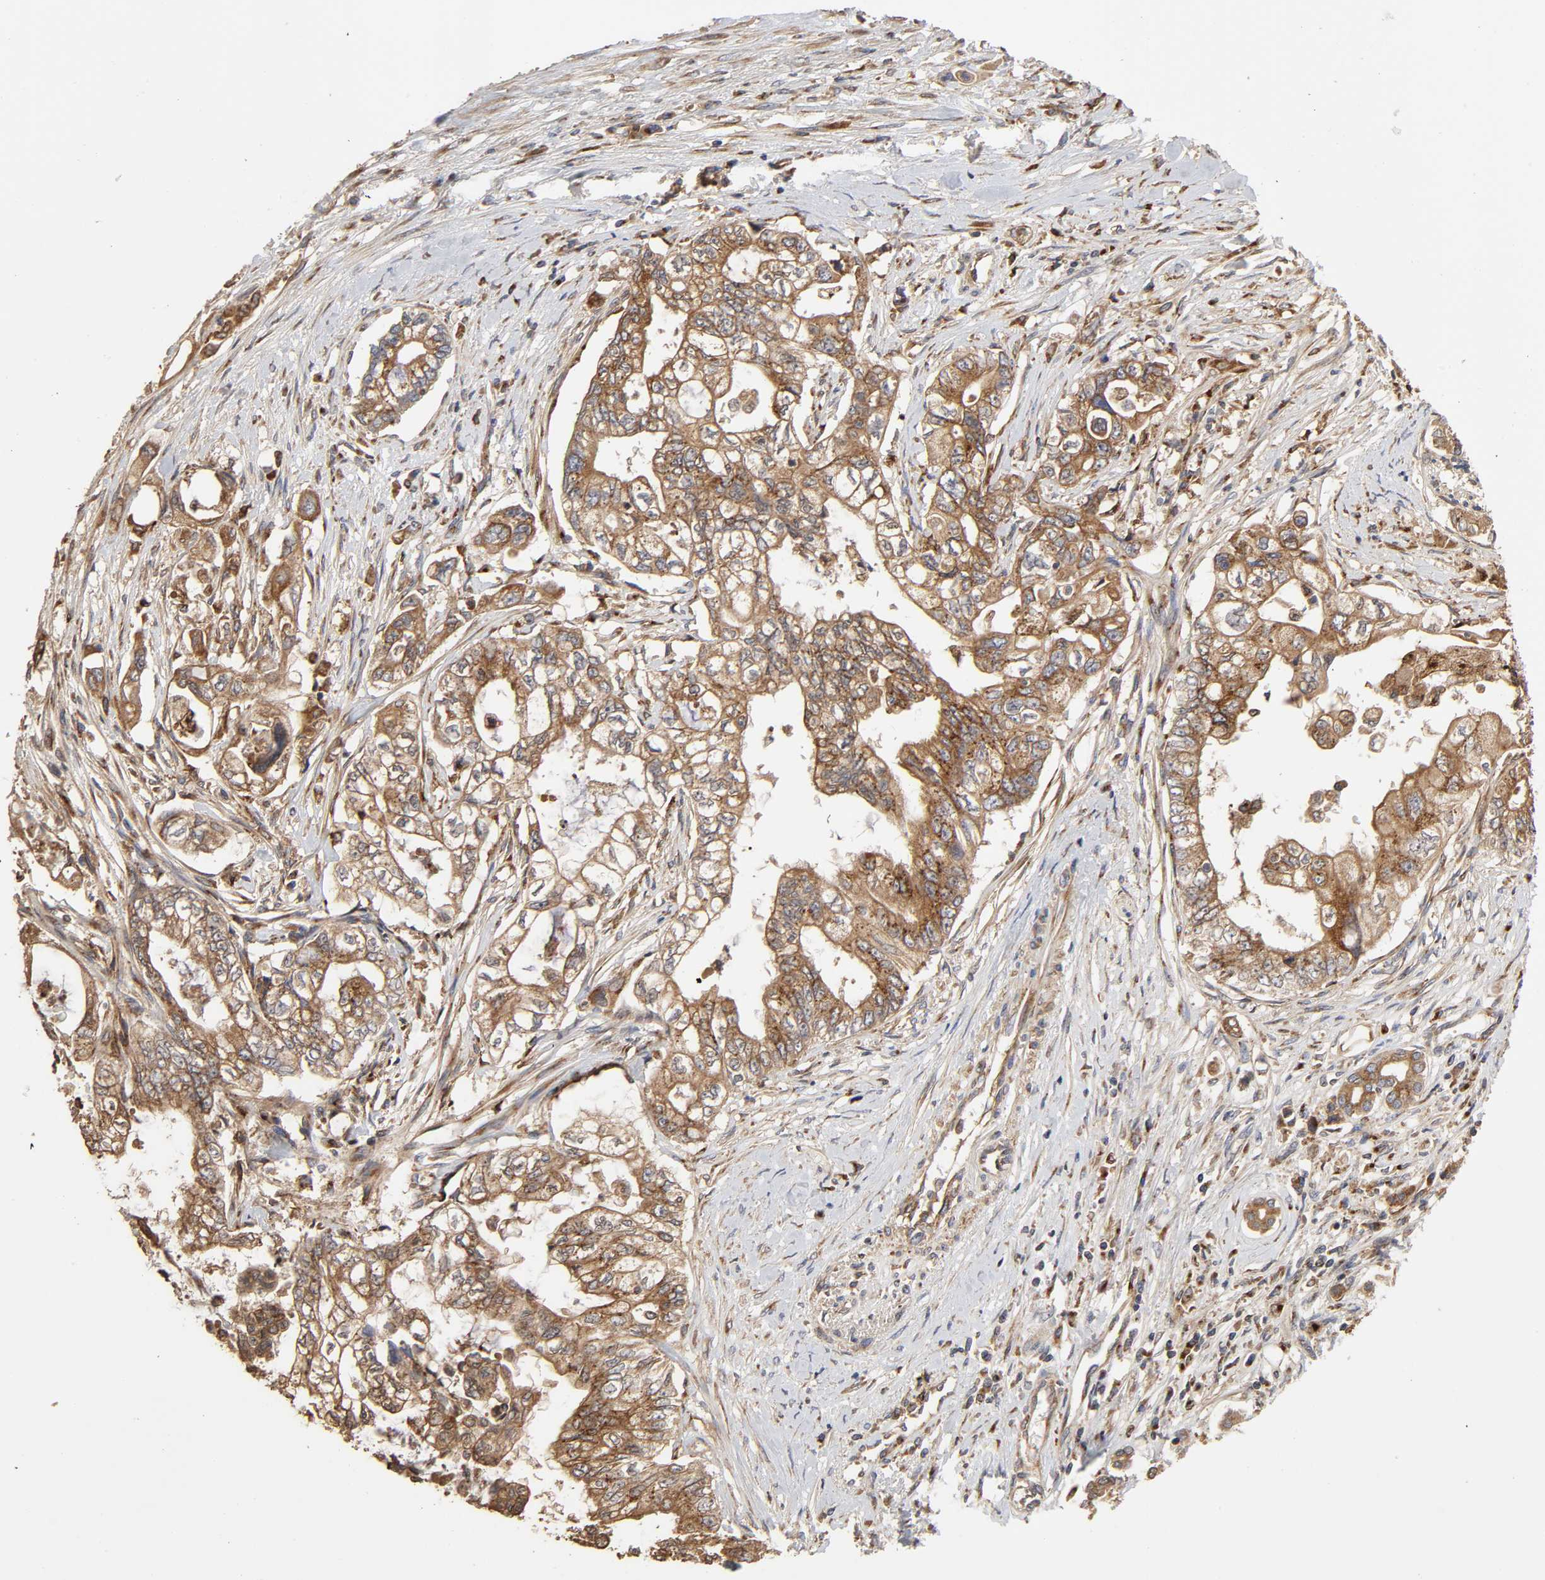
{"staining": {"intensity": "moderate", "quantity": ">75%", "location": "cytoplasmic/membranous"}, "tissue": "pancreatic cancer", "cell_type": "Tumor cells", "image_type": "cancer", "snomed": [{"axis": "morphology", "description": "Normal tissue, NOS"}, {"axis": "topography", "description": "Pancreas"}], "caption": "IHC of human pancreatic cancer reveals medium levels of moderate cytoplasmic/membranous staining in about >75% of tumor cells.", "gene": "GNPTG", "patient": {"sex": "male", "age": 42}}